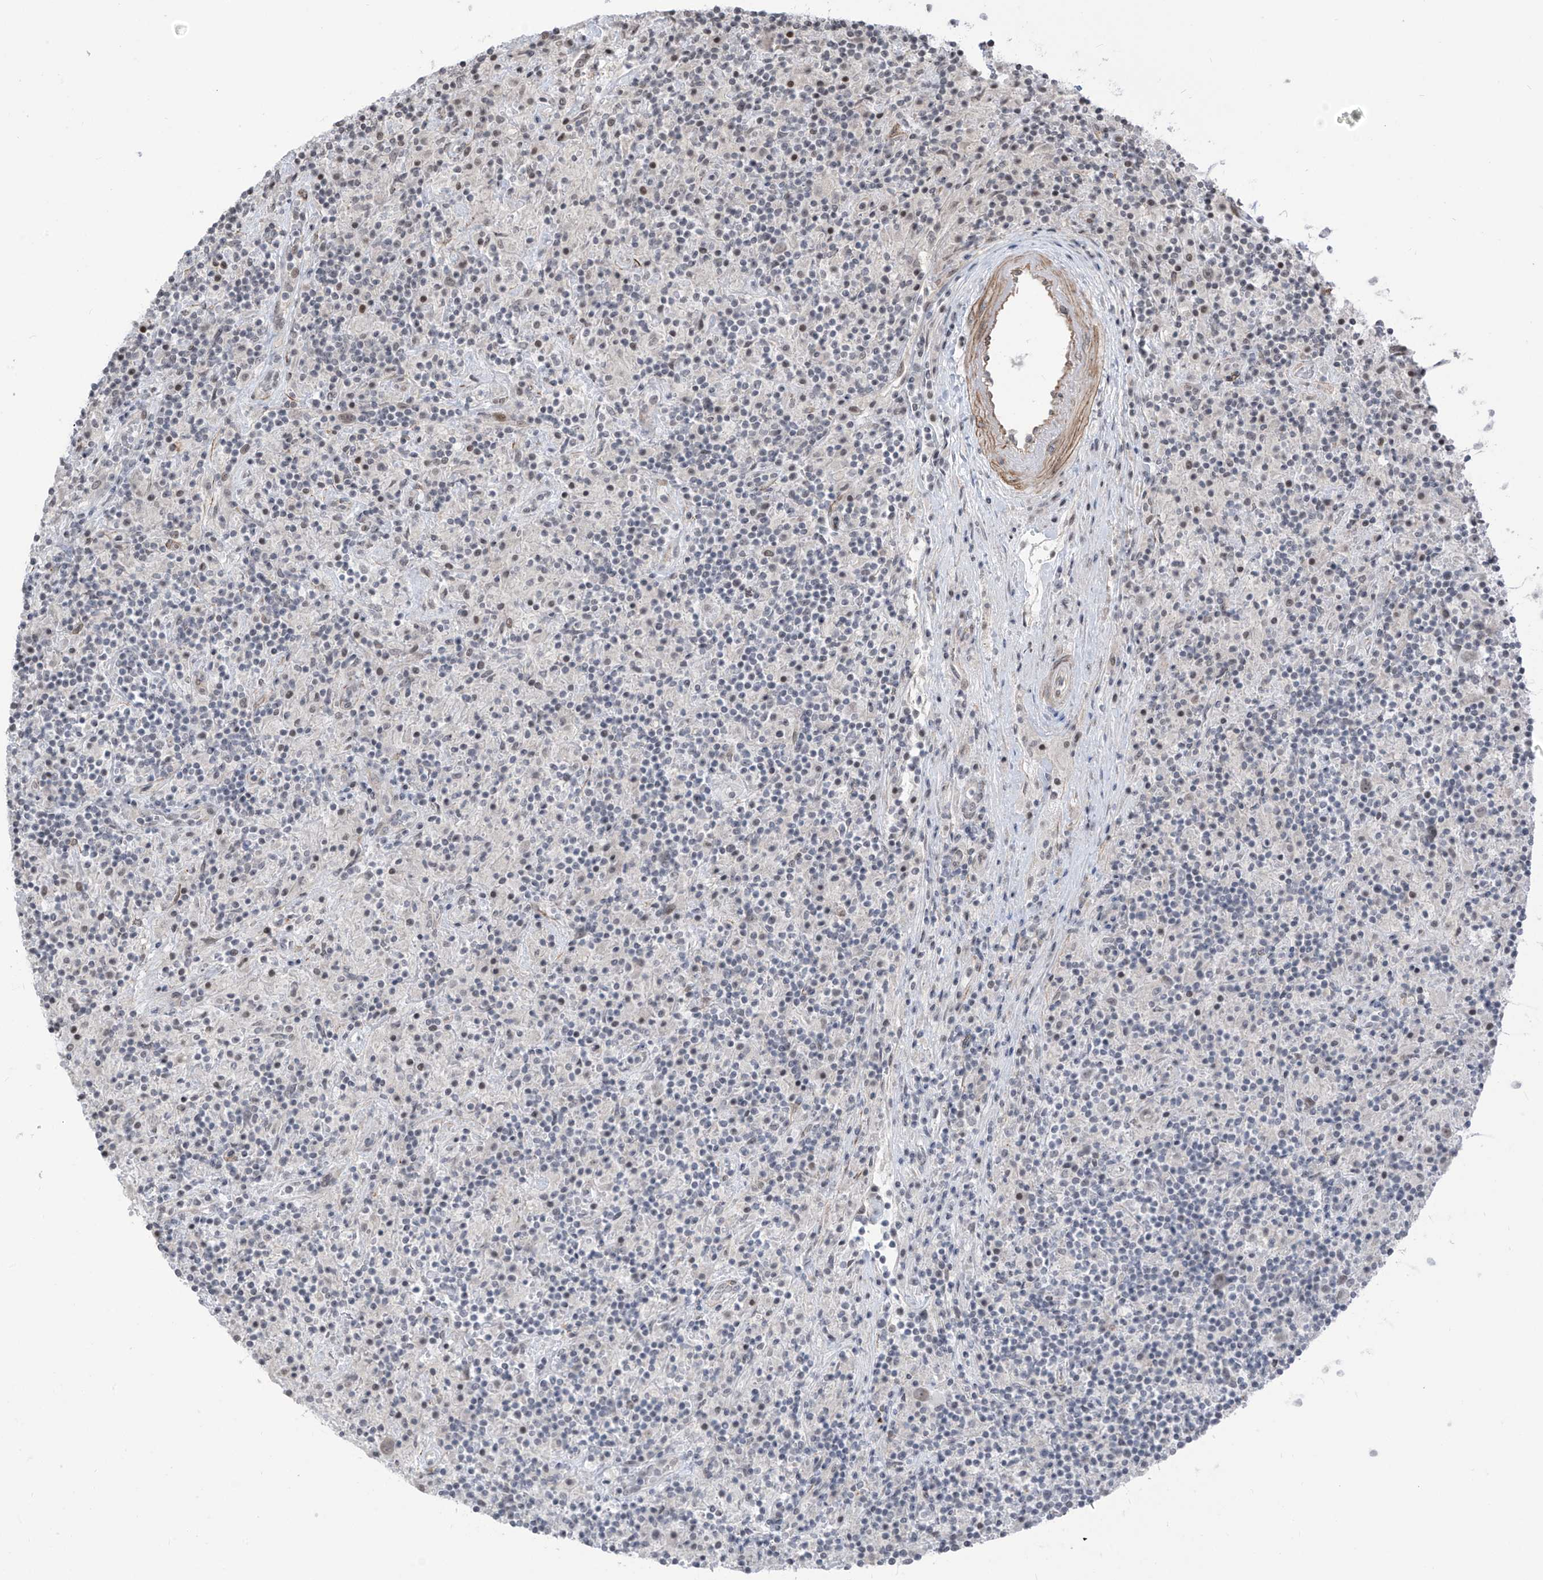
{"staining": {"intensity": "negative", "quantity": "none", "location": "none"}, "tissue": "lymphoma", "cell_type": "Tumor cells", "image_type": "cancer", "snomed": [{"axis": "morphology", "description": "Hodgkin's disease, NOS"}, {"axis": "topography", "description": "Lymph node"}], "caption": "Hodgkin's disease stained for a protein using IHC displays no expression tumor cells.", "gene": "METAP1D", "patient": {"sex": "male", "age": 70}}